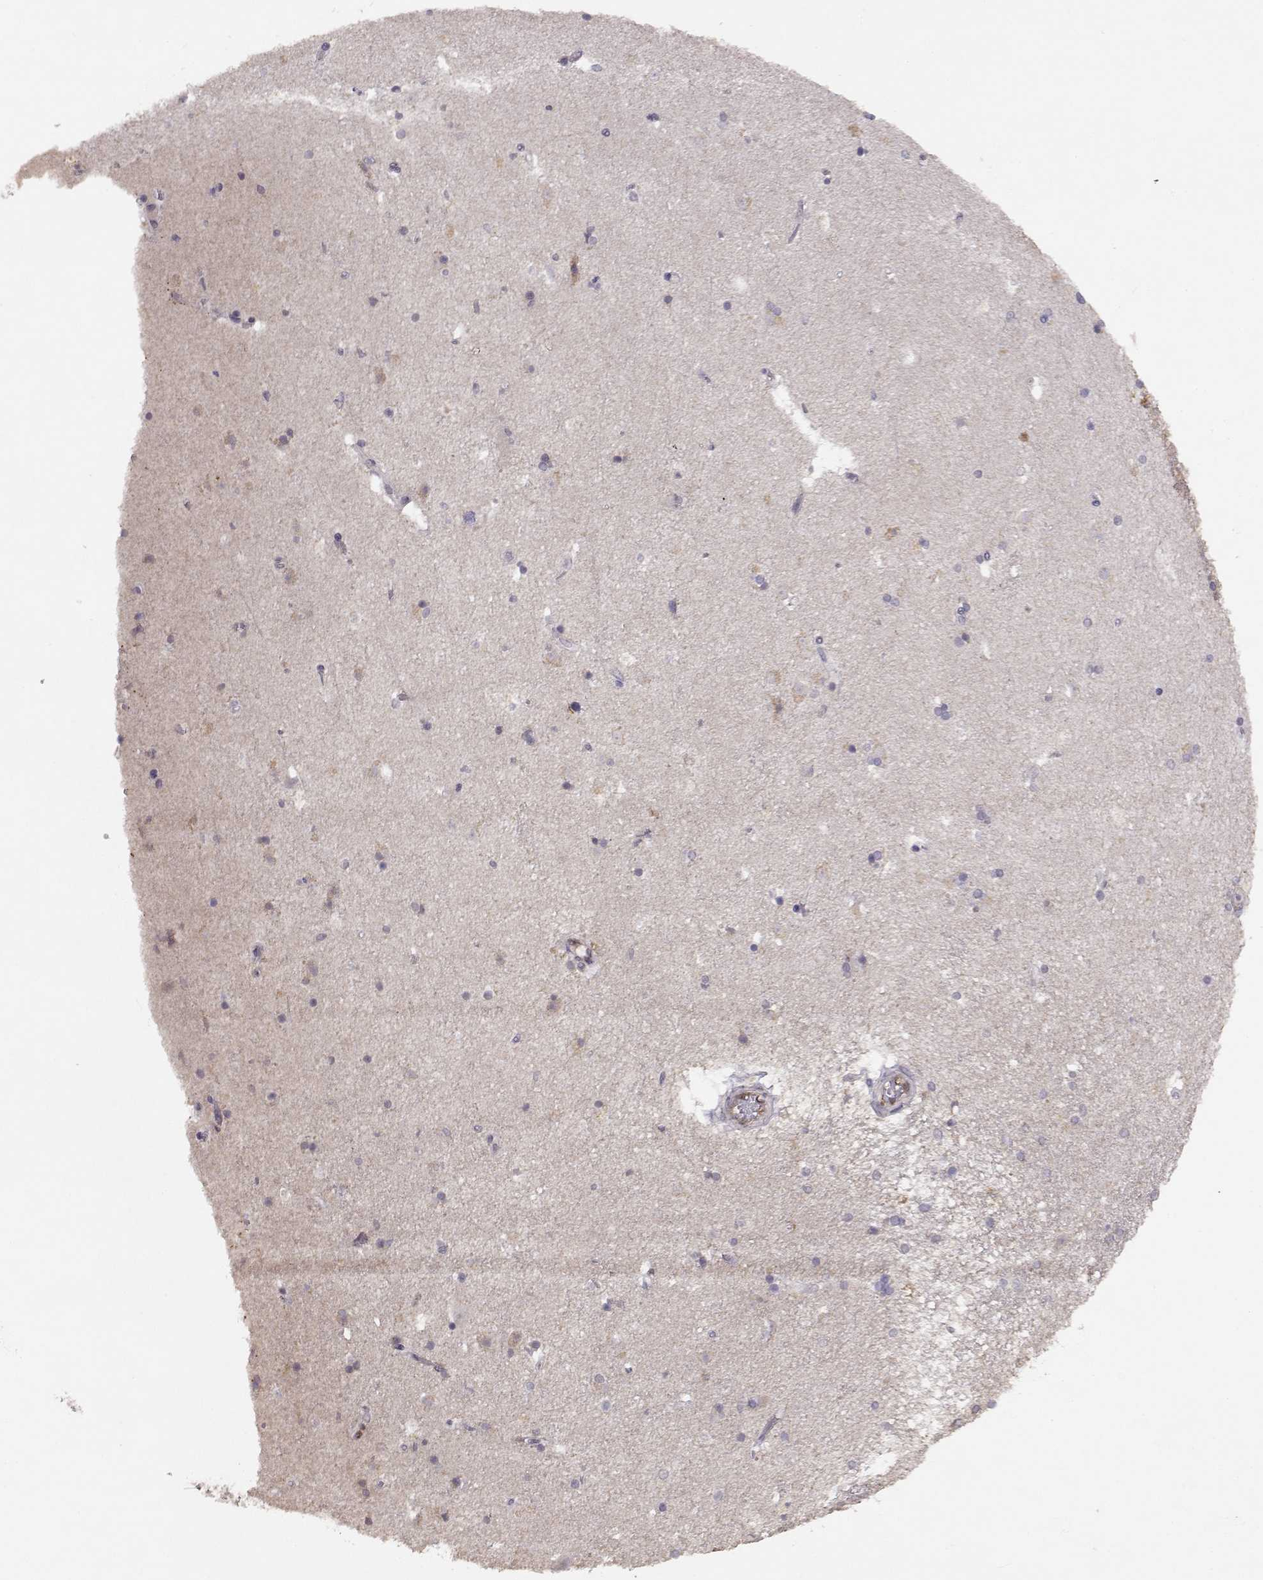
{"staining": {"intensity": "negative", "quantity": "none", "location": "none"}, "tissue": "caudate", "cell_type": "Glial cells", "image_type": "normal", "snomed": [{"axis": "morphology", "description": "Normal tissue, NOS"}, {"axis": "topography", "description": "Lateral ventricle wall"}], "caption": "IHC image of unremarkable human caudate stained for a protein (brown), which reveals no staining in glial cells.", "gene": "BMX", "patient": {"sex": "male", "age": 51}}